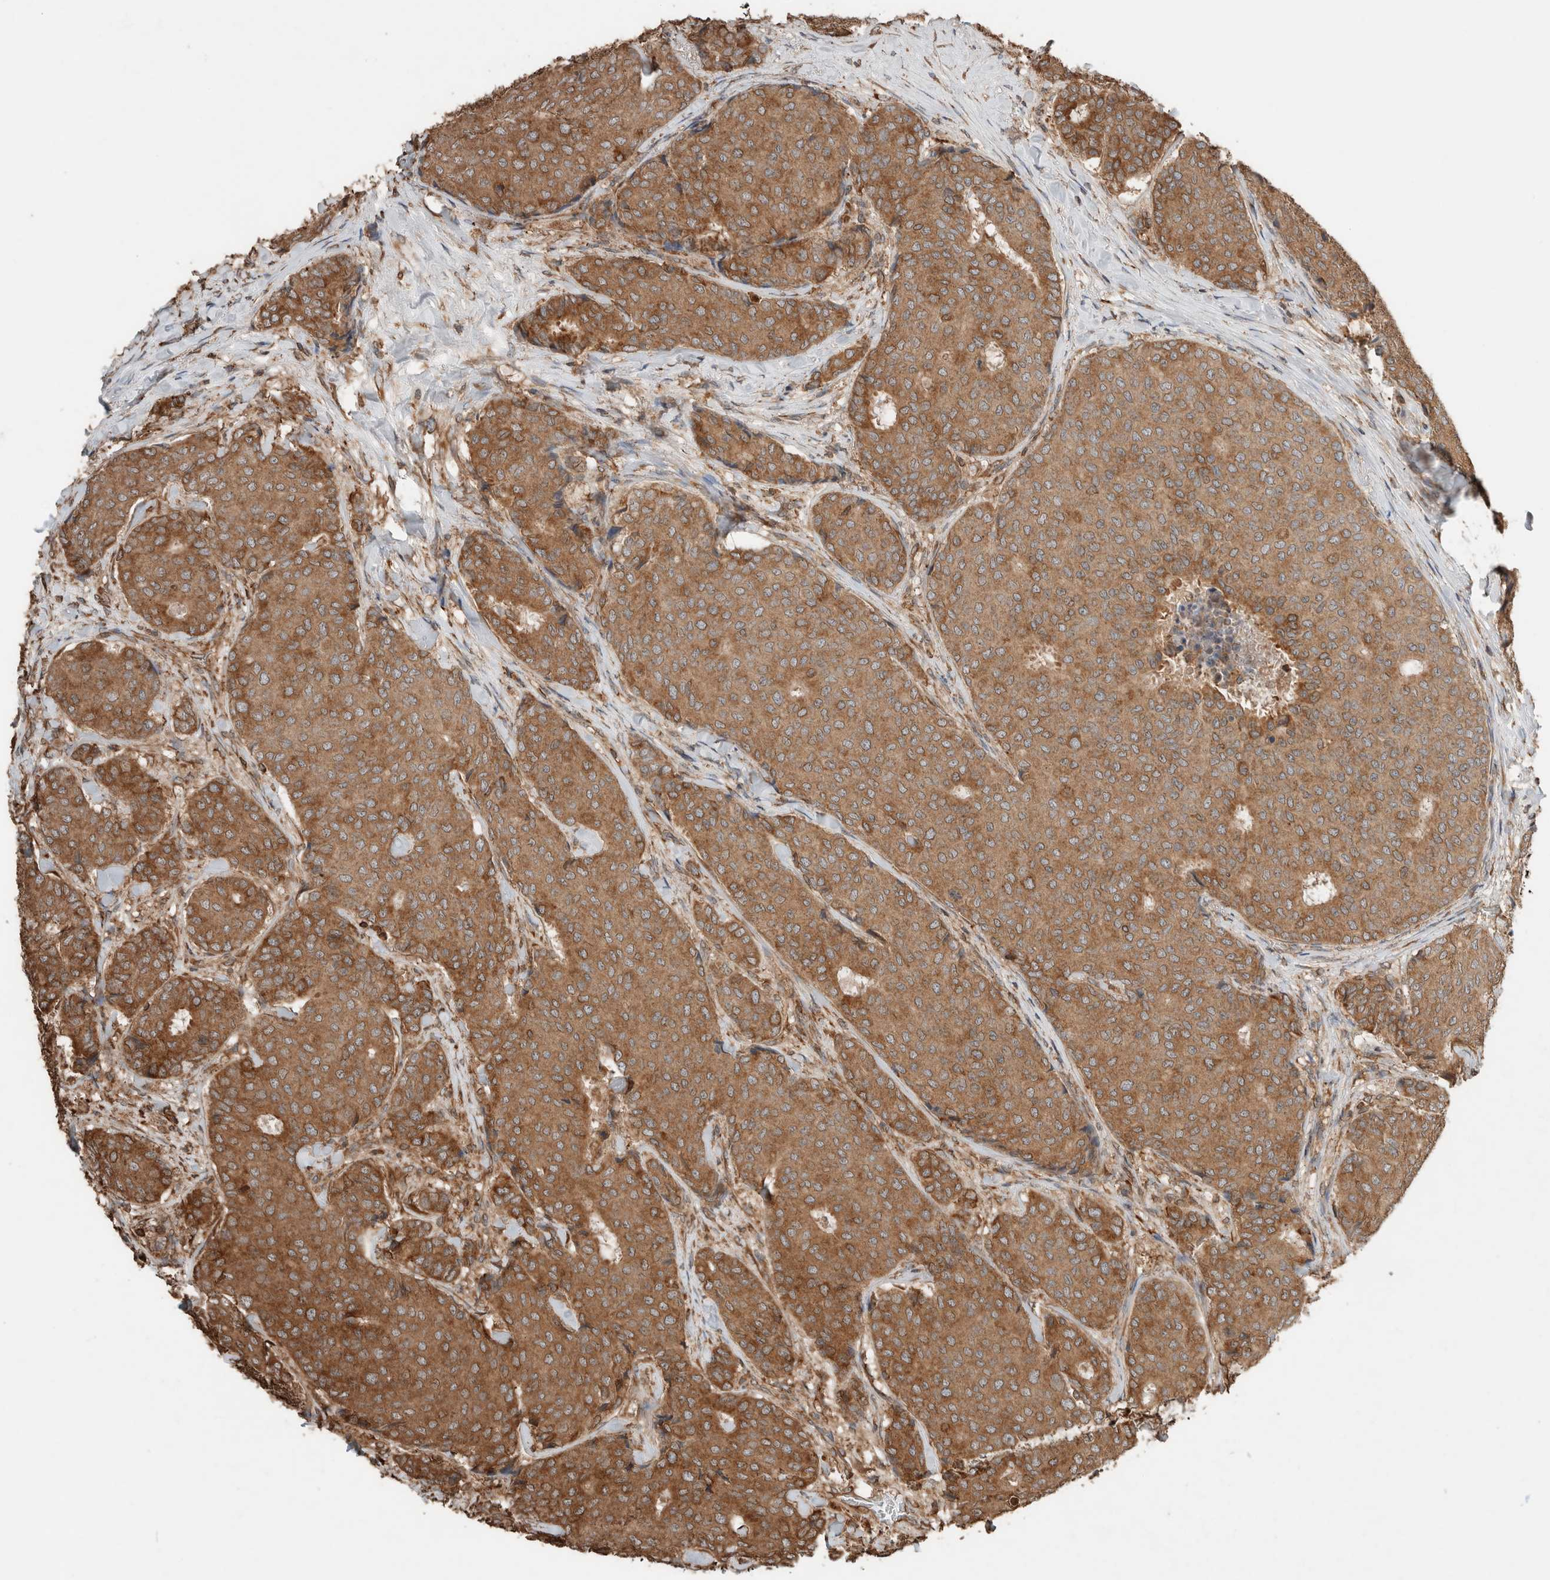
{"staining": {"intensity": "moderate", "quantity": ">75%", "location": "cytoplasmic/membranous"}, "tissue": "breast cancer", "cell_type": "Tumor cells", "image_type": "cancer", "snomed": [{"axis": "morphology", "description": "Duct carcinoma"}, {"axis": "topography", "description": "Breast"}], "caption": "DAB (3,3'-diaminobenzidine) immunohistochemical staining of human breast cancer (infiltrating ductal carcinoma) demonstrates moderate cytoplasmic/membranous protein expression in approximately >75% of tumor cells. (brown staining indicates protein expression, while blue staining denotes nuclei).", "gene": "ERAP2", "patient": {"sex": "female", "age": 75}}